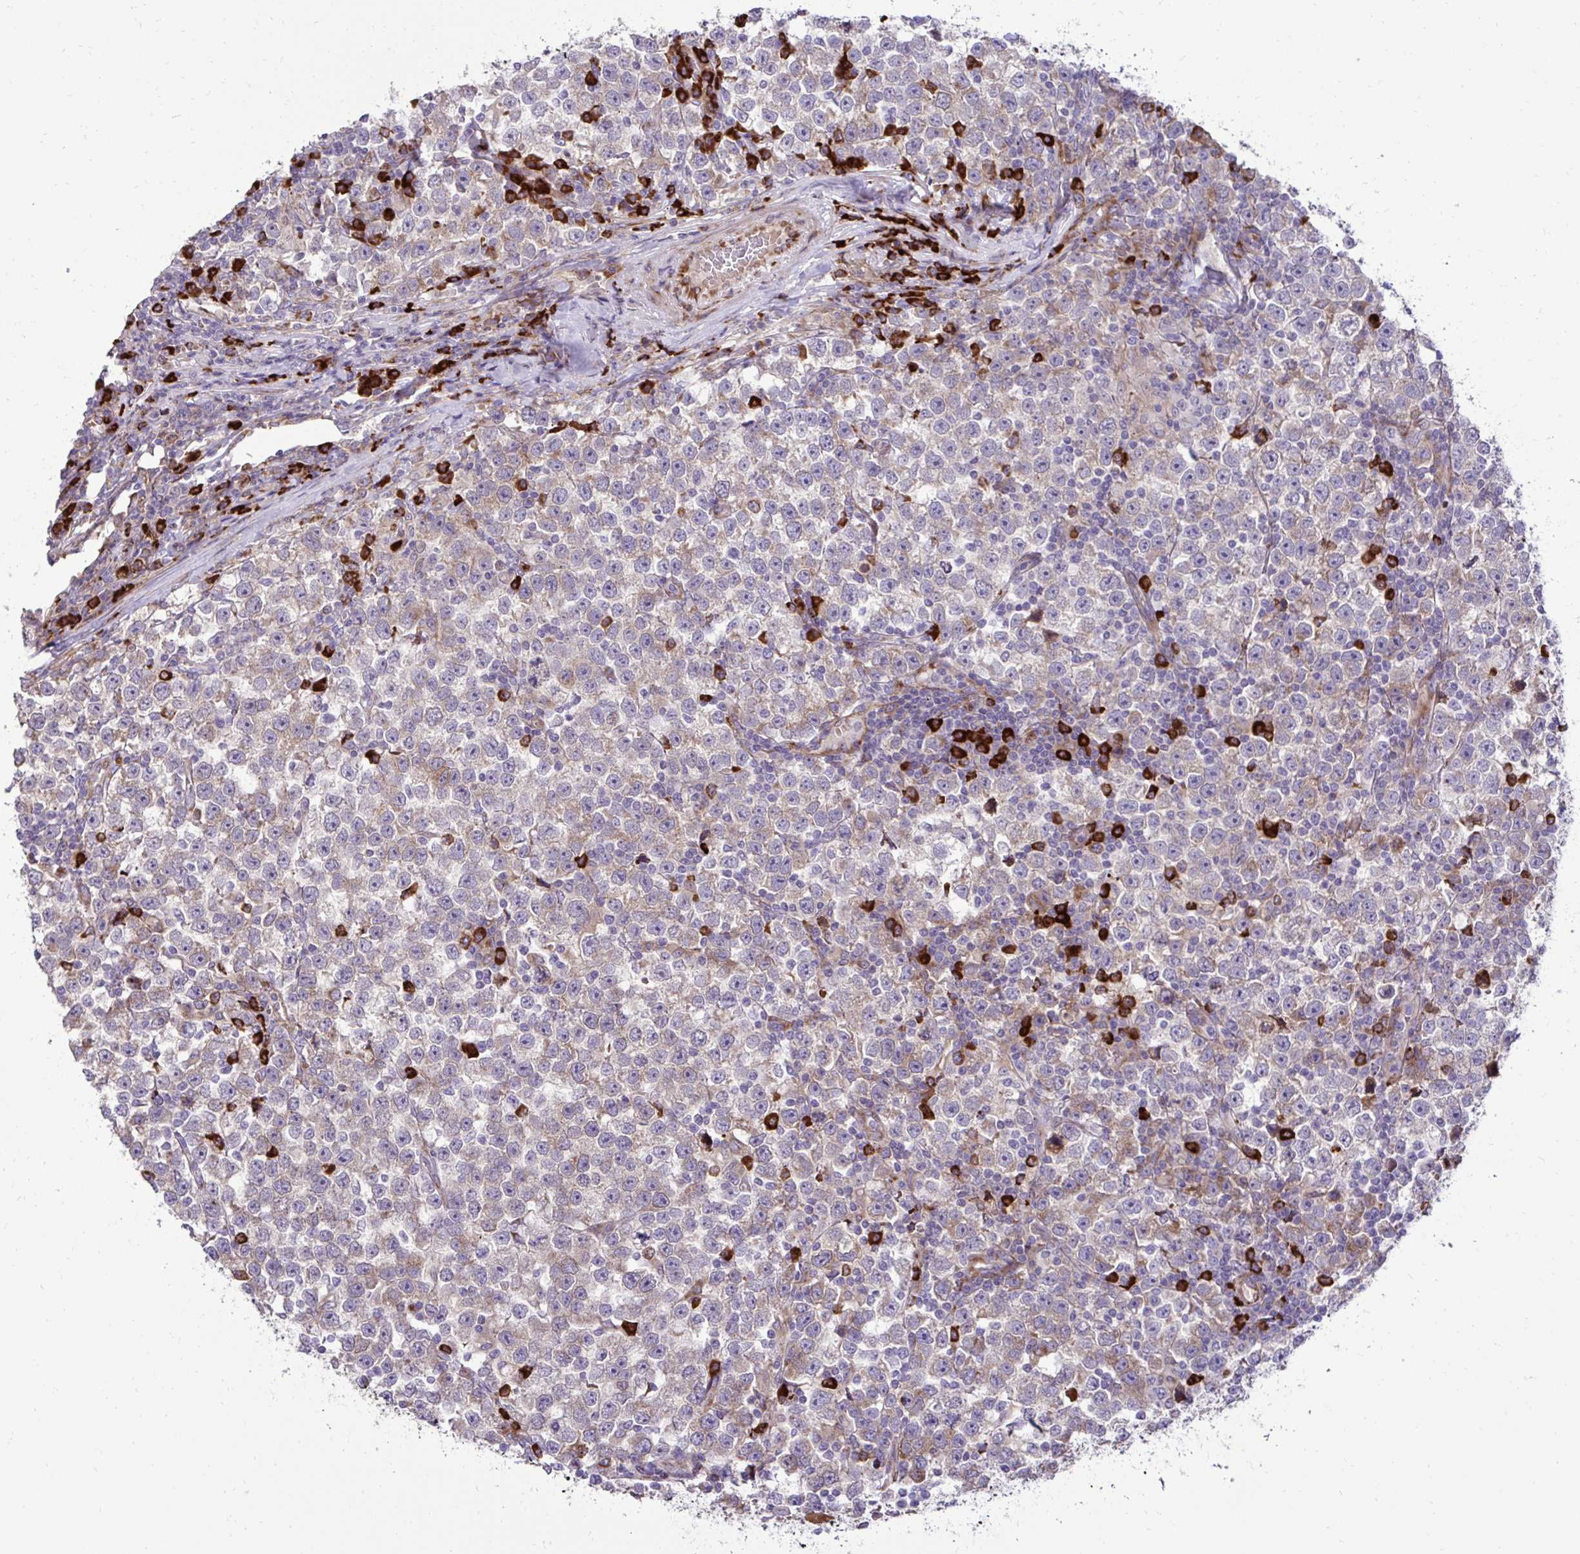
{"staining": {"intensity": "weak", "quantity": "<25%", "location": "cytoplasmic/membranous"}, "tissue": "testis cancer", "cell_type": "Tumor cells", "image_type": "cancer", "snomed": [{"axis": "morphology", "description": "Seminoma, NOS"}, {"axis": "topography", "description": "Testis"}], "caption": "Tumor cells are negative for protein expression in human testis seminoma.", "gene": "LIMS1", "patient": {"sex": "male", "age": 43}}